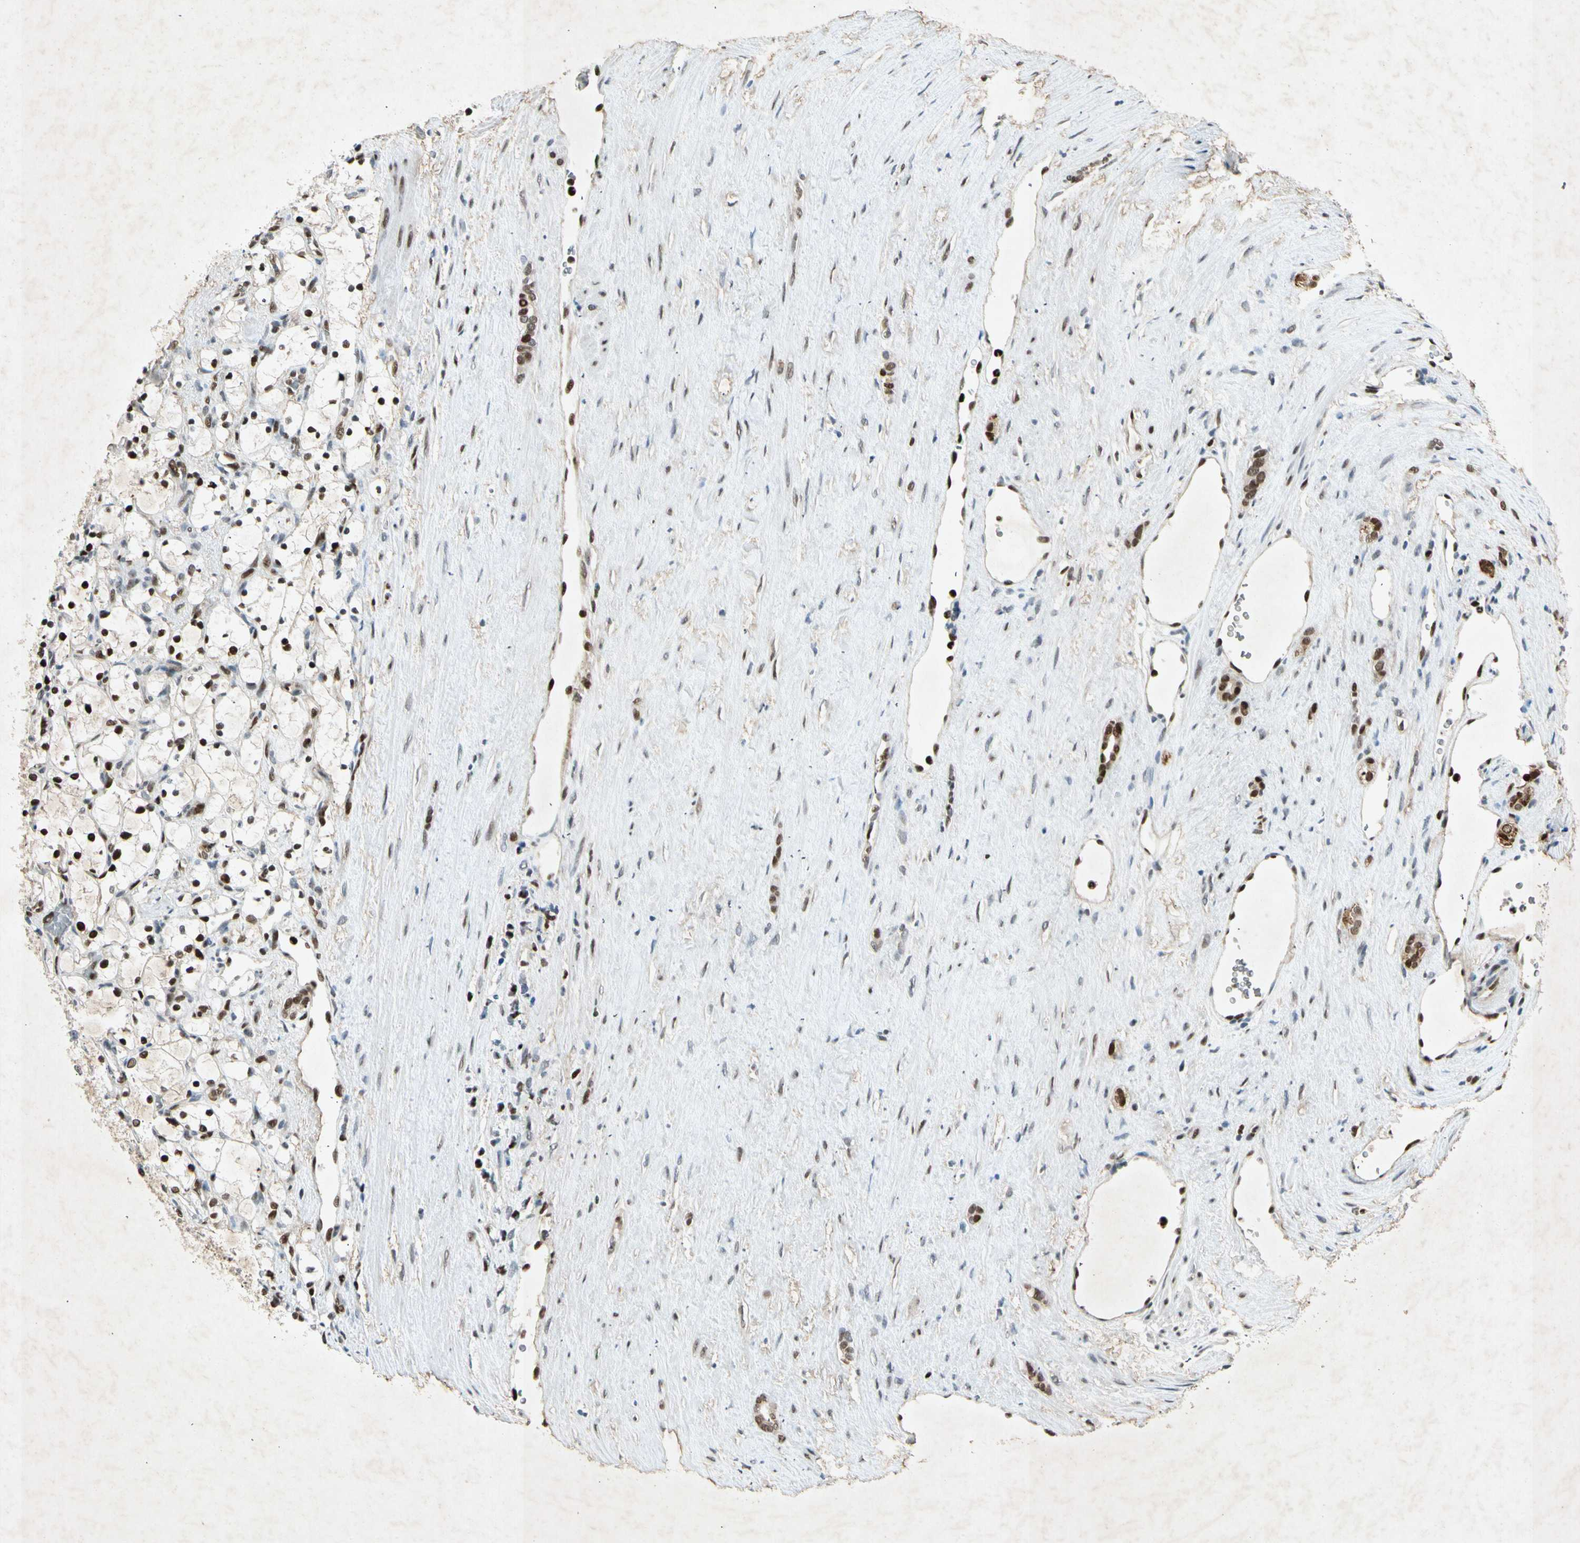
{"staining": {"intensity": "strong", "quantity": ">75%", "location": "nuclear"}, "tissue": "renal cancer", "cell_type": "Tumor cells", "image_type": "cancer", "snomed": [{"axis": "morphology", "description": "Adenocarcinoma, NOS"}, {"axis": "topography", "description": "Kidney"}], "caption": "An image of human renal cancer stained for a protein exhibits strong nuclear brown staining in tumor cells. Nuclei are stained in blue.", "gene": "RNF43", "patient": {"sex": "female", "age": 69}}